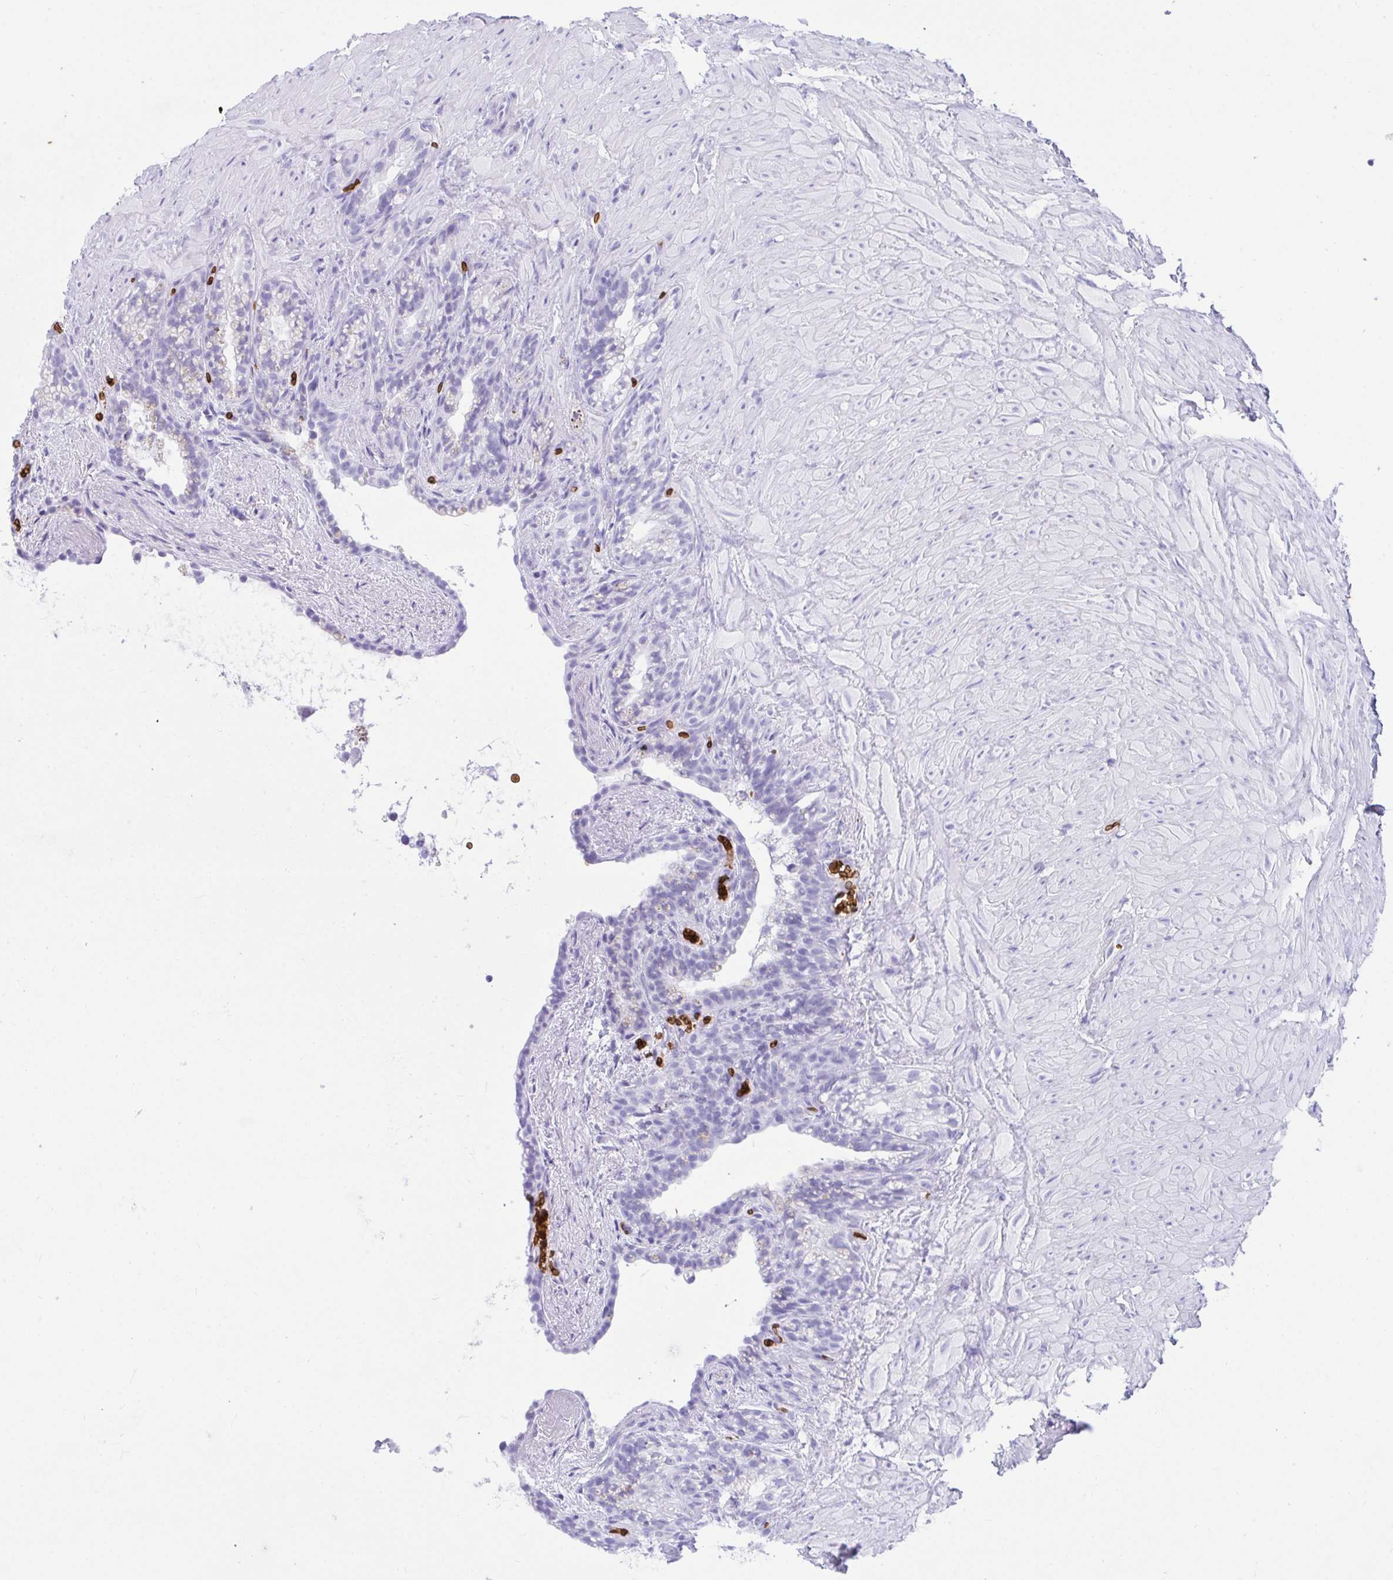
{"staining": {"intensity": "negative", "quantity": "none", "location": "none"}, "tissue": "seminal vesicle", "cell_type": "Glandular cells", "image_type": "normal", "snomed": [{"axis": "morphology", "description": "Normal tissue, NOS"}, {"axis": "topography", "description": "Seminal veicle"}], "caption": "DAB immunohistochemical staining of normal seminal vesicle shows no significant staining in glandular cells.", "gene": "ANK1", "patient": {"sex": "male", "age": 76}}